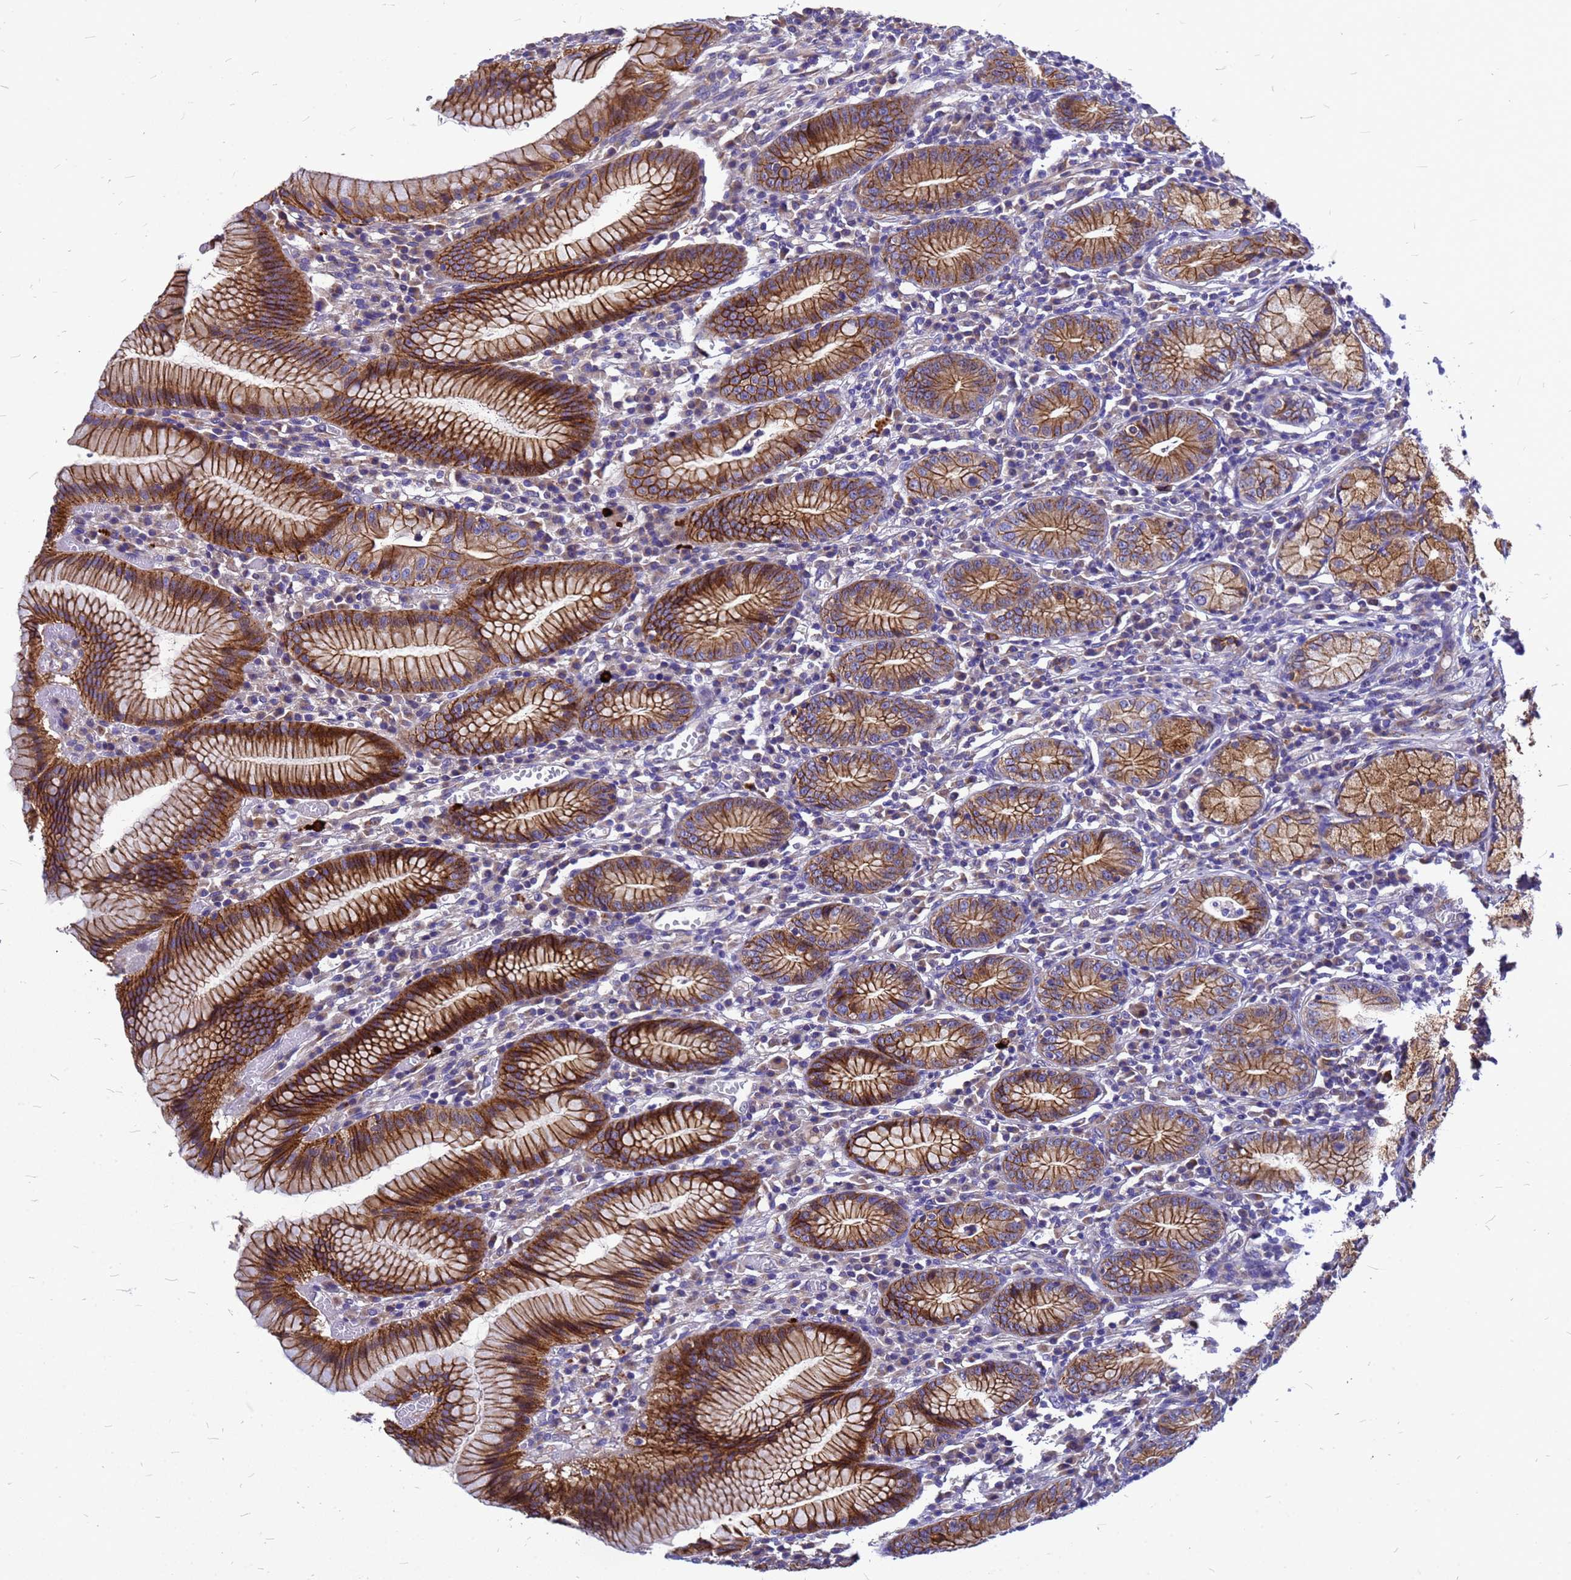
{"staining": {"intensity": "strong", "quantity": ">75%", "location": "cytoplasmic/membranous"}, "tissue": "stomach", "cell_type": "Glandular cells", "image_type": "normal", "snomed": [{"axis": "morphology", "description": "Normal tissue, NOS"}, {"axis": "topography", "description": "Stomach"}], "caption": "Immunohistochemical staining of unremarkable human stomach exhibits high levels of strong cytoplasmic/membranous positivity in approximately >75% of glandular cells. (Brightfield microscopy of DAB IHC at high magnification).", "gene": "FBXW5", "patient": {"sex": "male", "age": 55}}